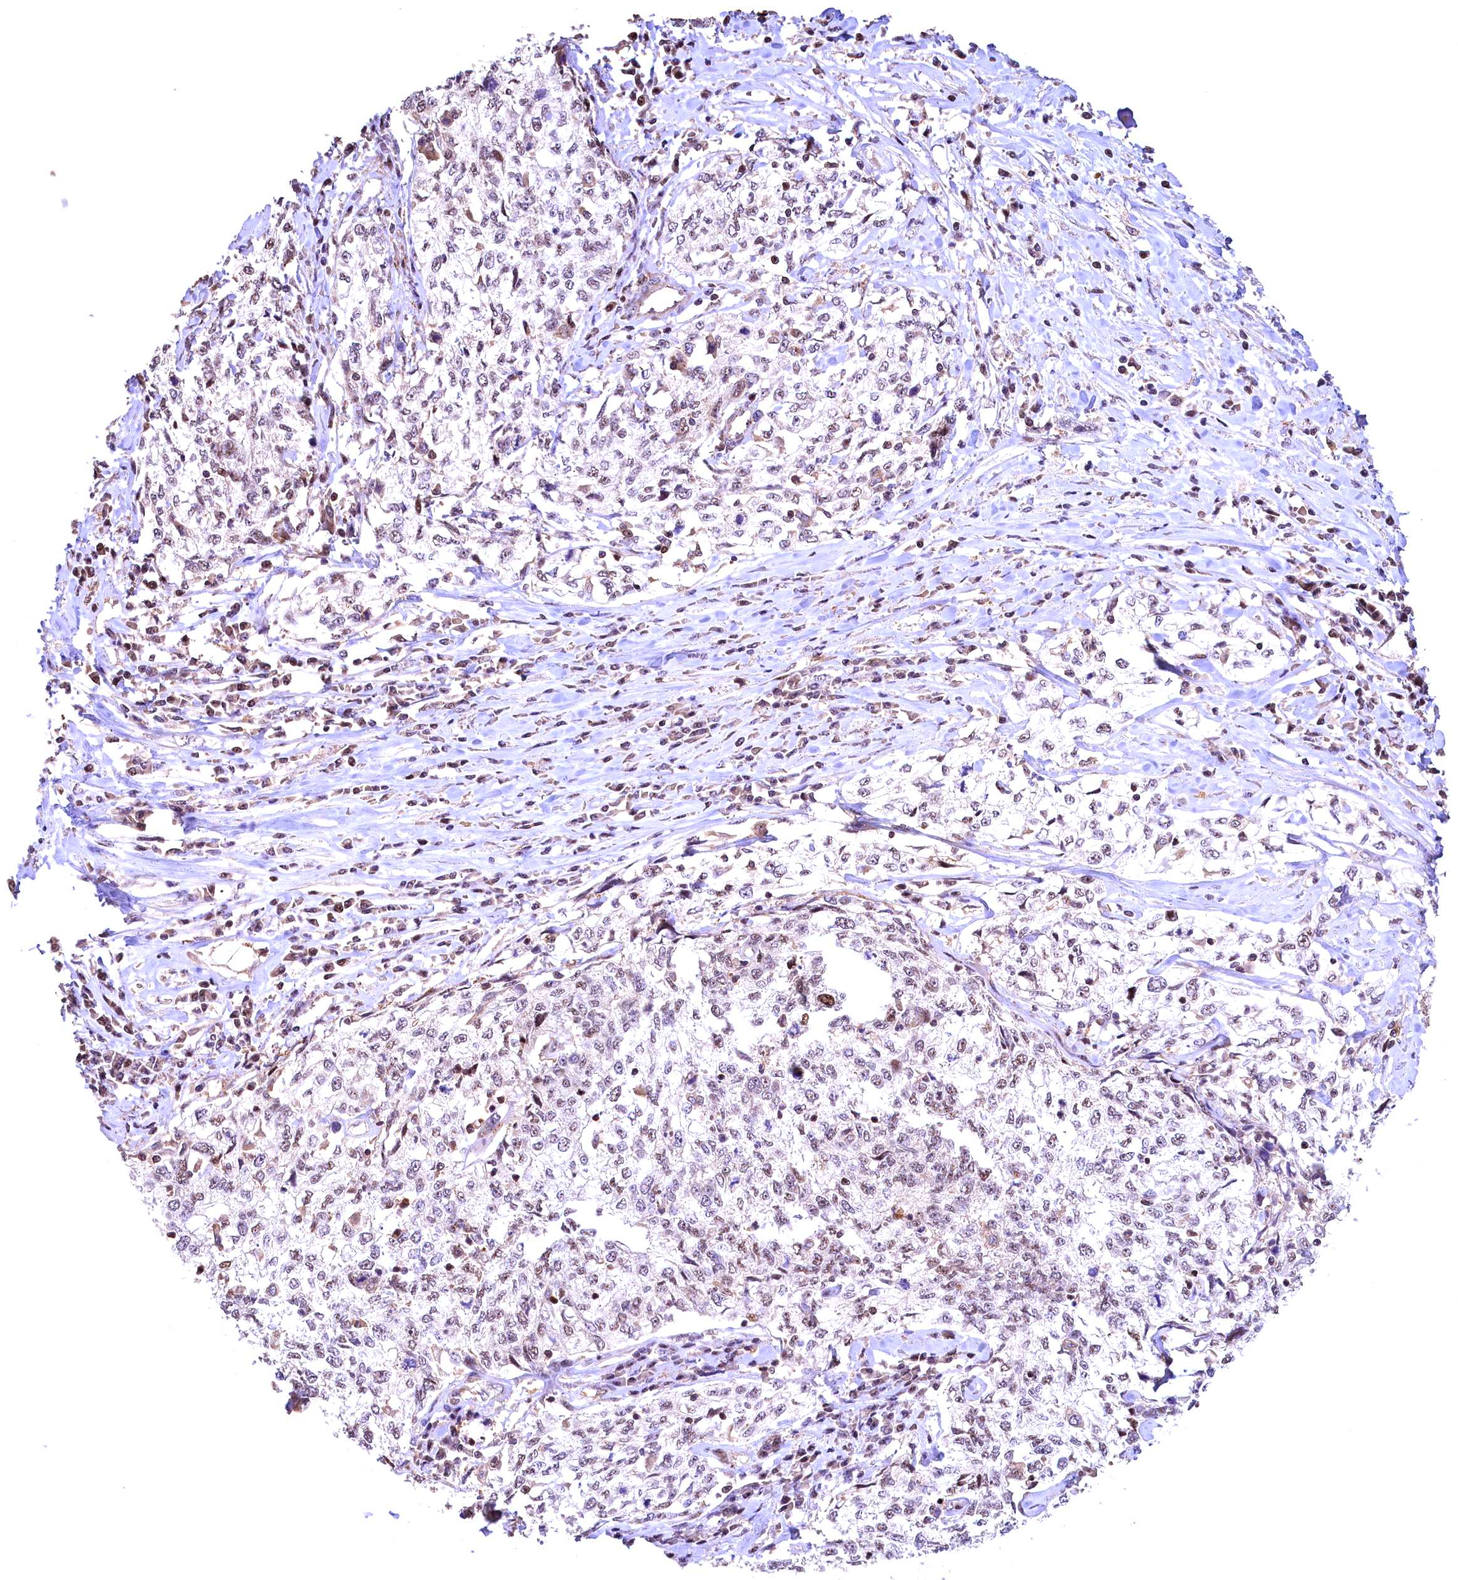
{"staining": {"intensity": "weak", "quantity": "<25%", "location": "nuclear"}, "tissue": "cervical cancer", "cell_type": "Tumor cells", "image_type": "cancer", "snomed": [{"axis": "morphology", "description": "Squamous cell carcinoma, NOS"}, {"axis": "topography", "description": "Cervix"}], "caption": "Immunohistochemical staining of squamous cell carcinoma (cervical) reveals no significant staining in tumor cells.", "gene": "FUZ", "patient": {"sex": "female", "age": 57}}